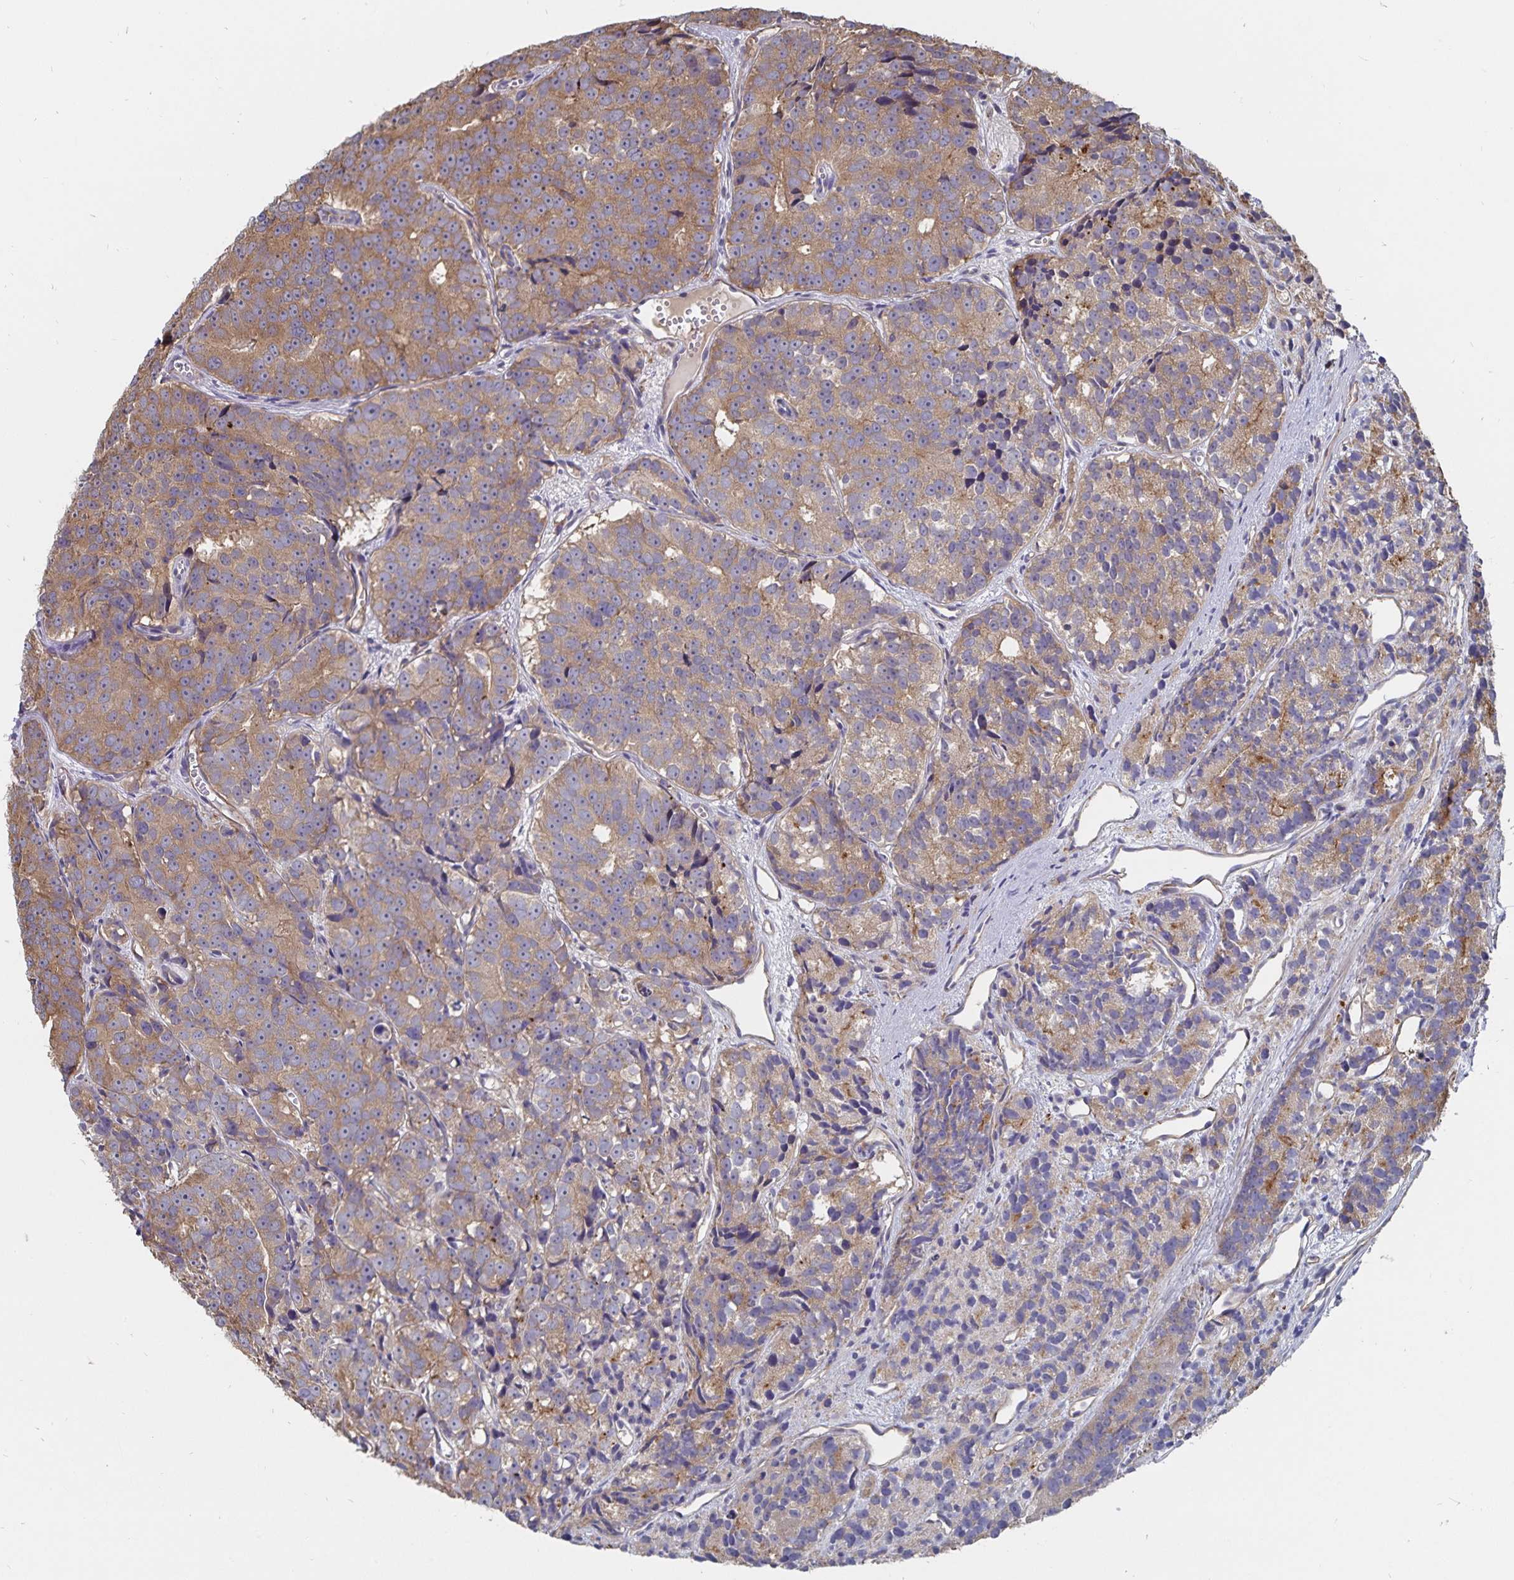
{"staining": {"intensity": "moderate", "quantity": "25%-75%", "location": "cytoplasmic/membranous"}, "tissue": "prostate cancer", "cell_type": "Tumor cells", "image_type": "cancer", "snomed": [{"axis": "morphology", "description": "Adenocarcinoma, High grade"}, {"axis": "topography", "description": "Prostate"}], "caption": "High-power microscopy captured an IHC histopathology image of prostate cancer (adenocarcinoma (high-grade)), revealing moderate cytoplasmic/membranous staining in about 25%-75% of tumor cells.", "gene": "SSTR1", "patient": {"sex": "male", "age": 77}}